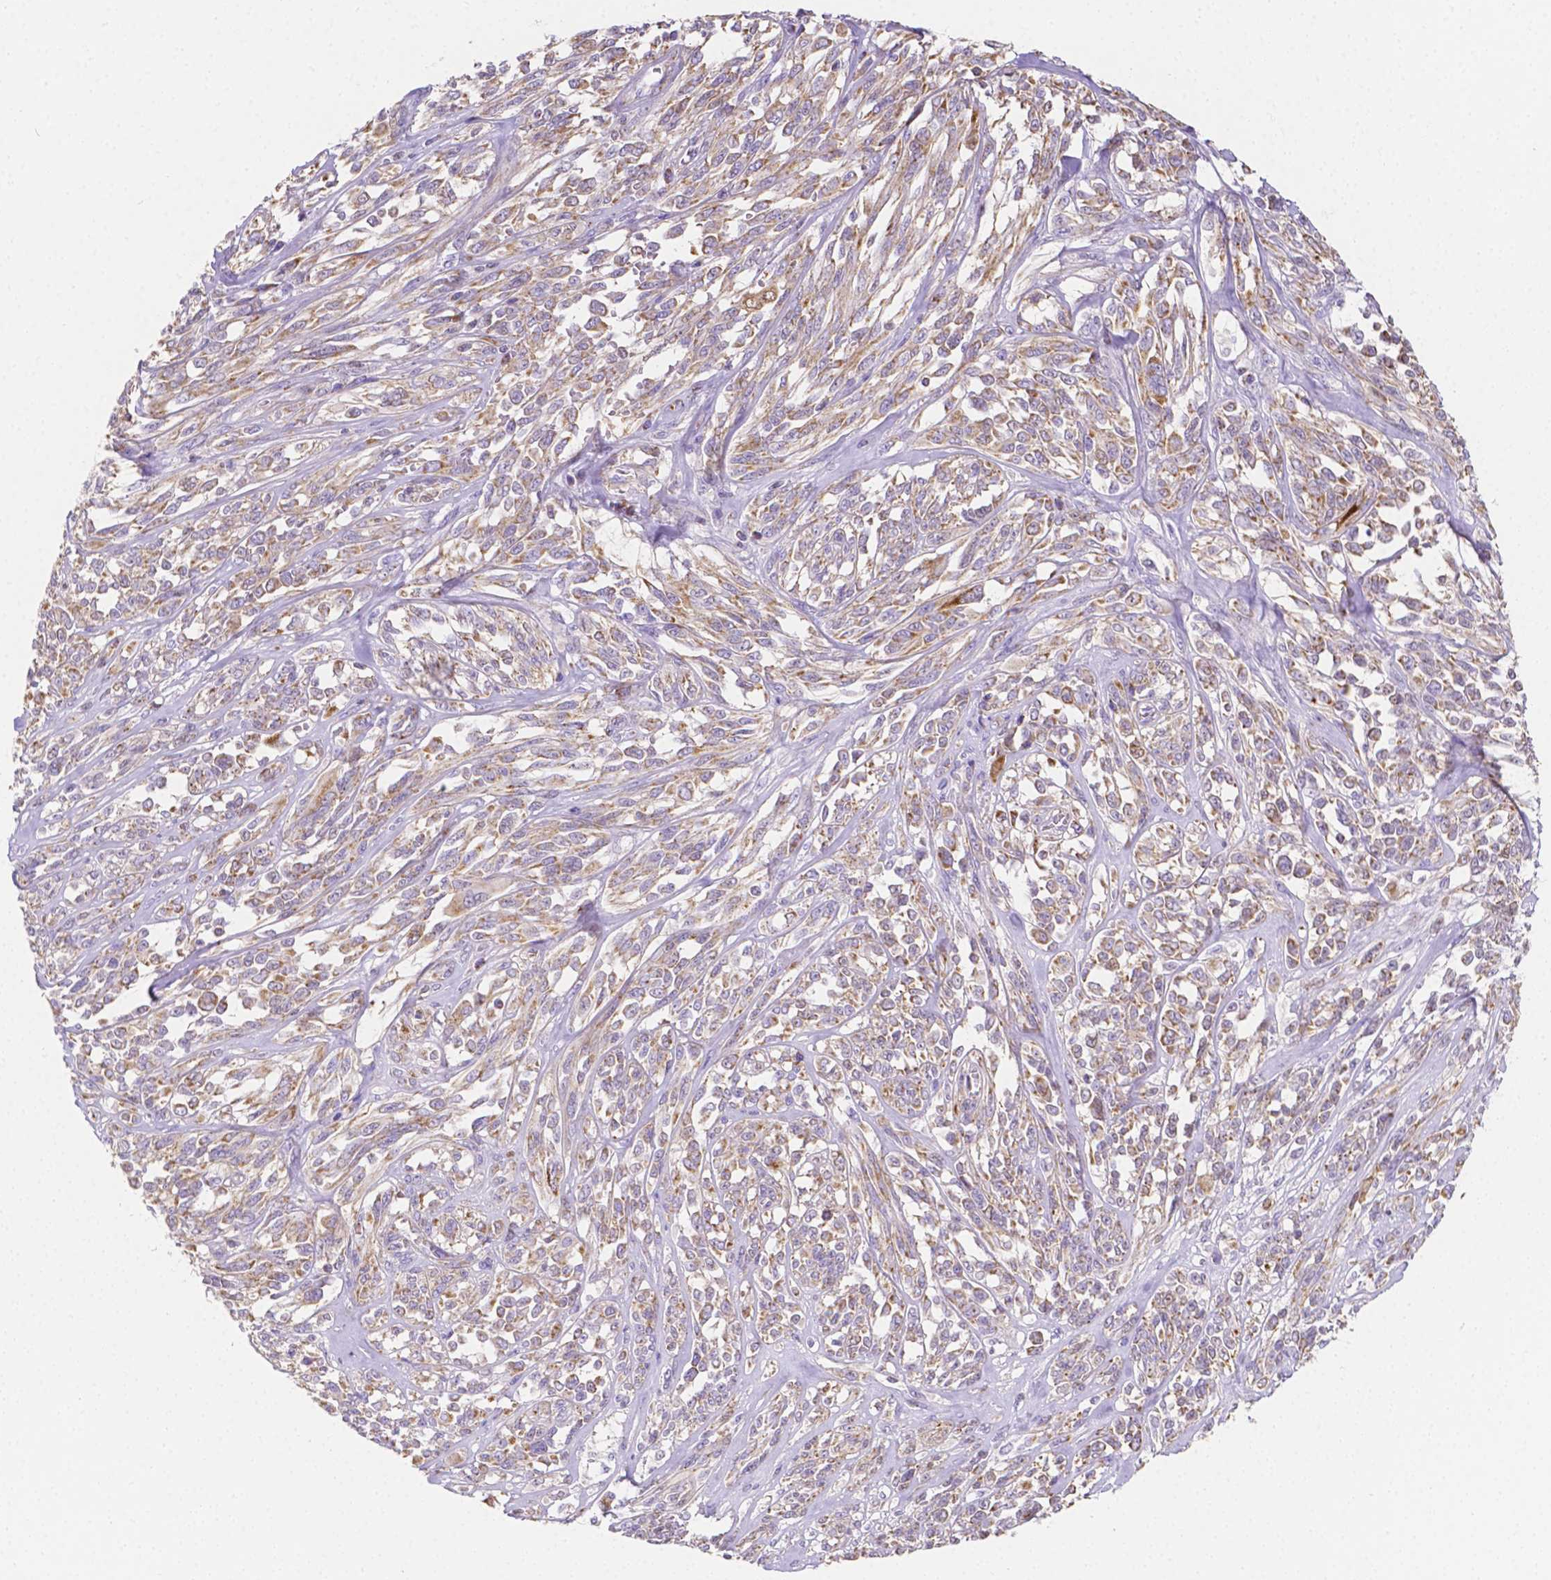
{"staining": {"intensity": "weak", "quantity": ">75%", "location": "cytoplasmic/membranous"}, "tissue": "melanoma", "cell_type": "Tumor cells", "image_type": "cancer", "snomed": [{"axis": "morphology", "description": "Malignant melanoma, NOS"}, {"axis": "topography", "description": "Skin"}], "caption": "IHC (DAB) staining of melanoma reveals weak cytoplasmic/membranous protein staining in approximately >75% of tumor cells.", "gene": "SGTB", "patient": {"sex": "female", "age": 91}}